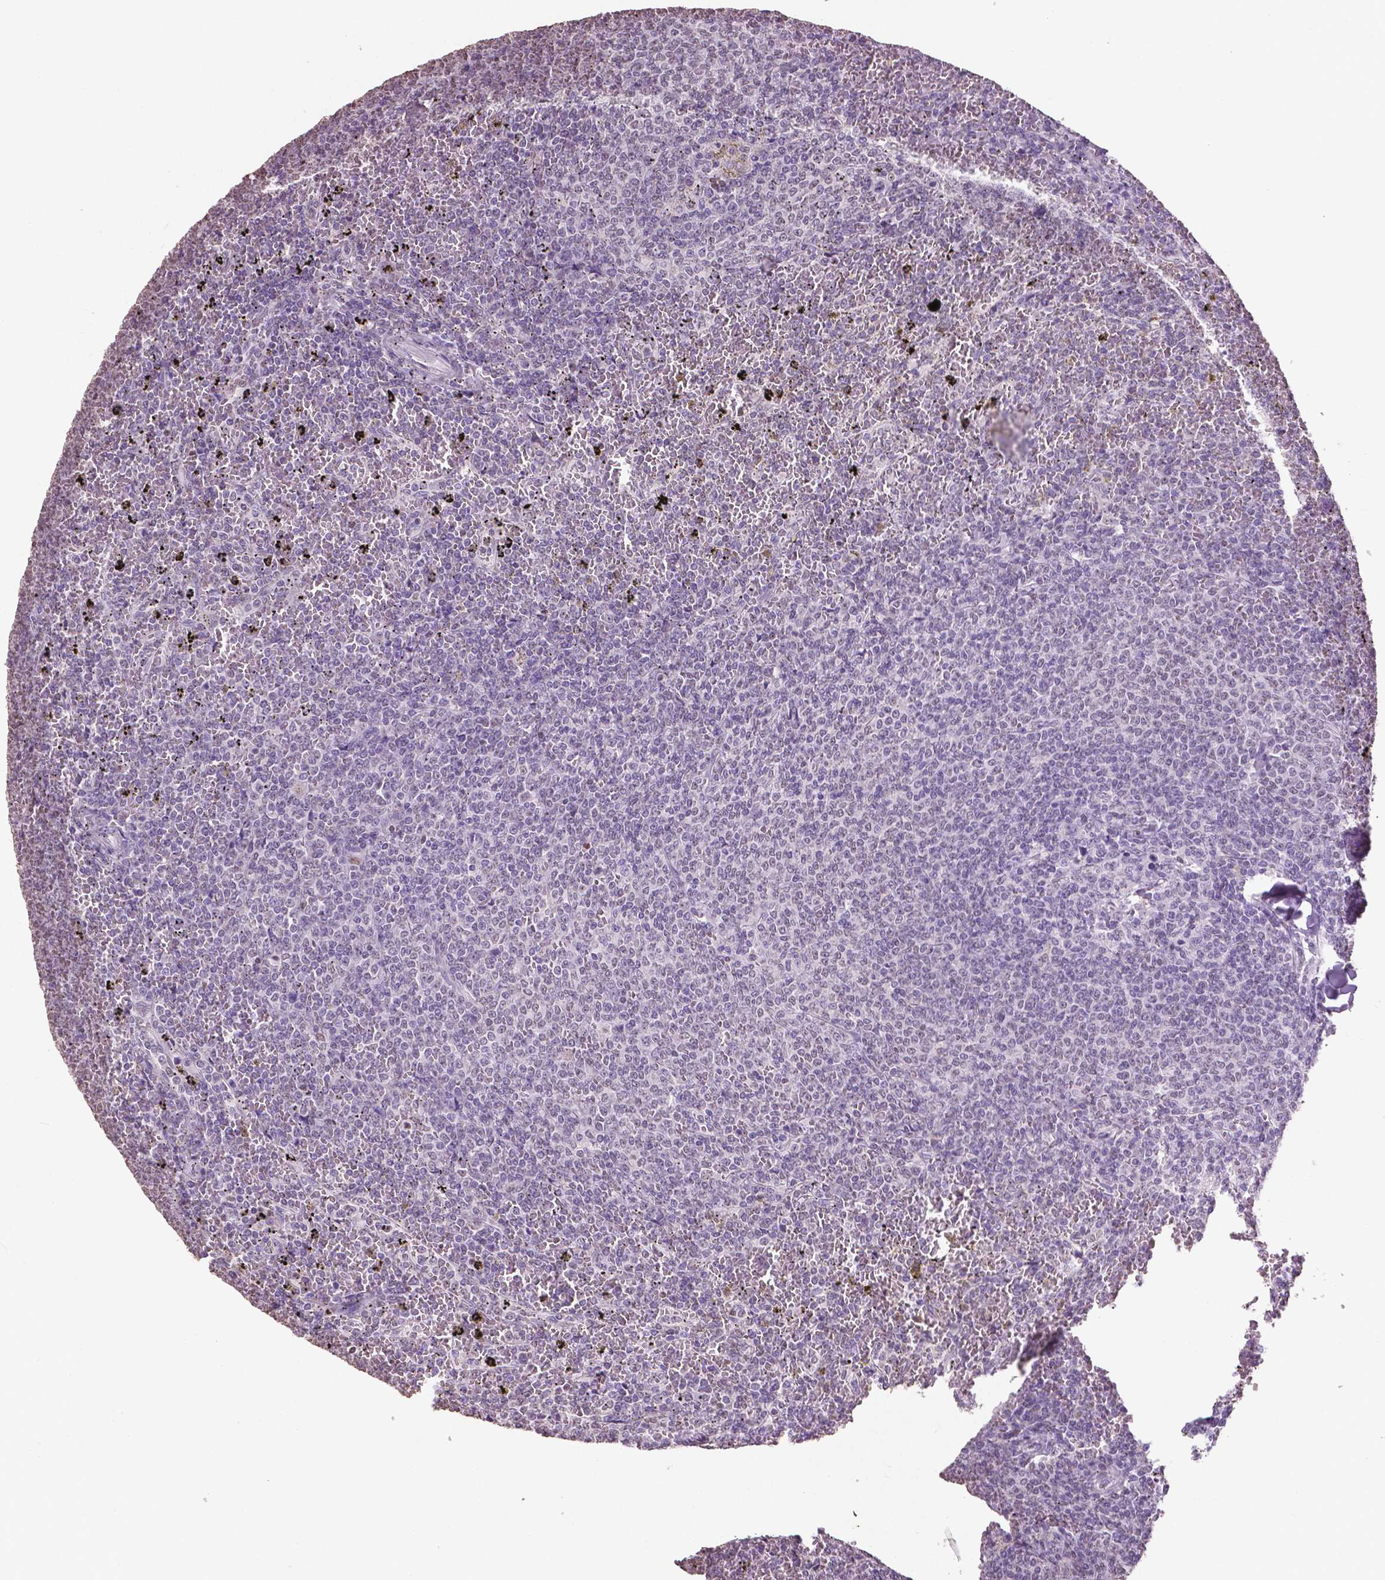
{"staining": {"intensity": "negative", "quantity": "none", "location": "none"}, "tissue": "lymphoma", "cell_type": "Tumor cells", "image_type": "cancer", "snomed": [{"axis": "morphology", "description": "Malignant lymphoma, non-Hodgkin's type, Low grade"}, {"axis": "topography", "description": "Spleen"}], "caption": "Tumor cells are negative for protein expression in human lymphoma.", "gene": "RUNX3", "patient": {"sex": "female", "age": 77}}